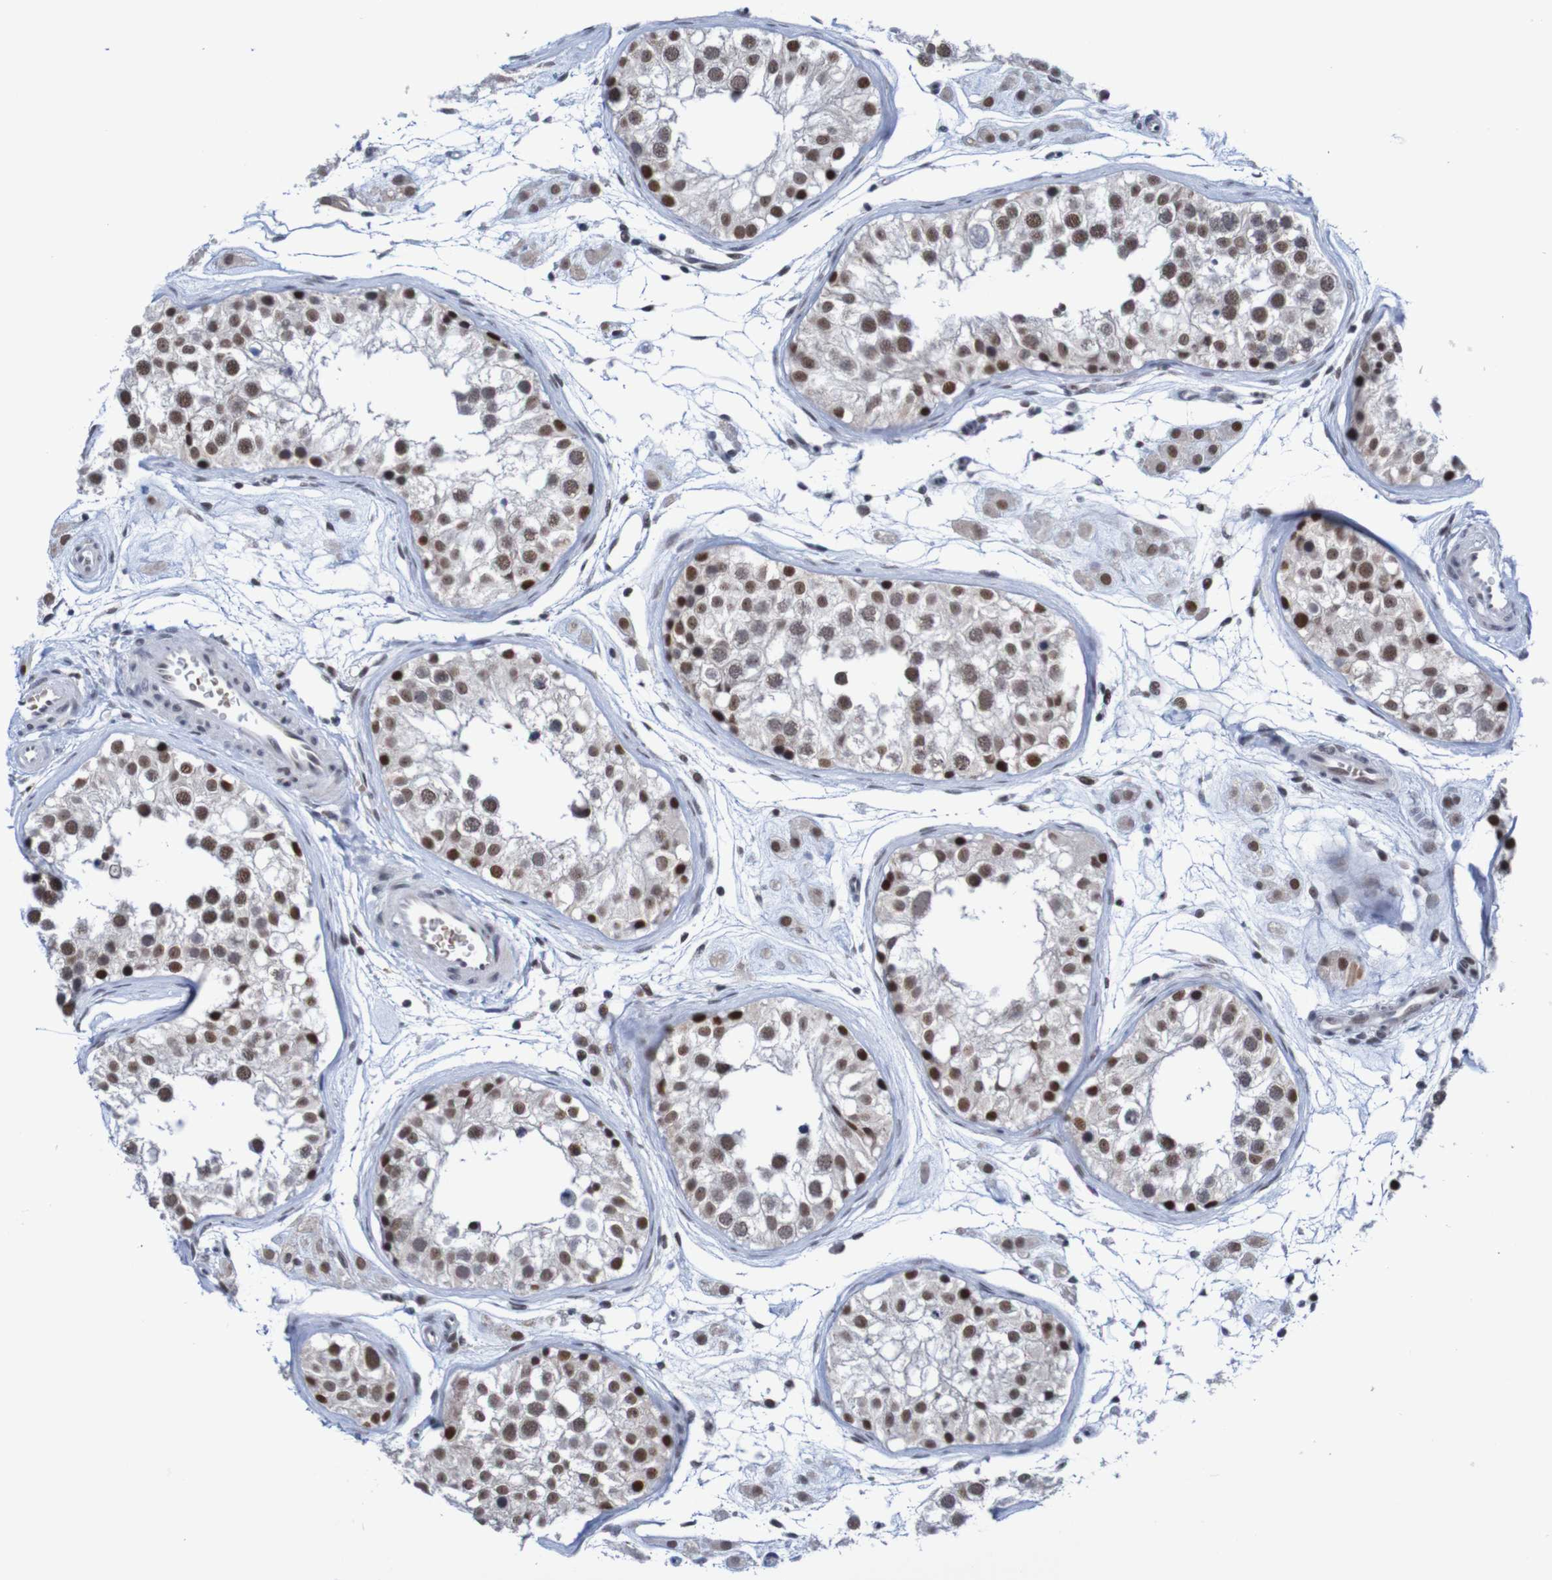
{"staining": {"intensity": "strong", "quantity": "25%-75%", "location": "nuclear"}, "tissue": "testis", "cell_type": "Cells in seminiferous ducts", "image_type": "normal", "snomed": [{"axis": "morphology", "description": "Normal tissue, NOS"}, {"axis": "morphology", "description": "Adenocarcinoma, metastatic, NOS"}, {"axis": "topography", "description": "Testis"}], "caption": "IHC of benign human testis shows high levels of strong nuclear staining in about 25%-75% of cells in seminiferous ducts.", "gene": "CDC5L", "patient": {"sex": "male", "age": 26}}